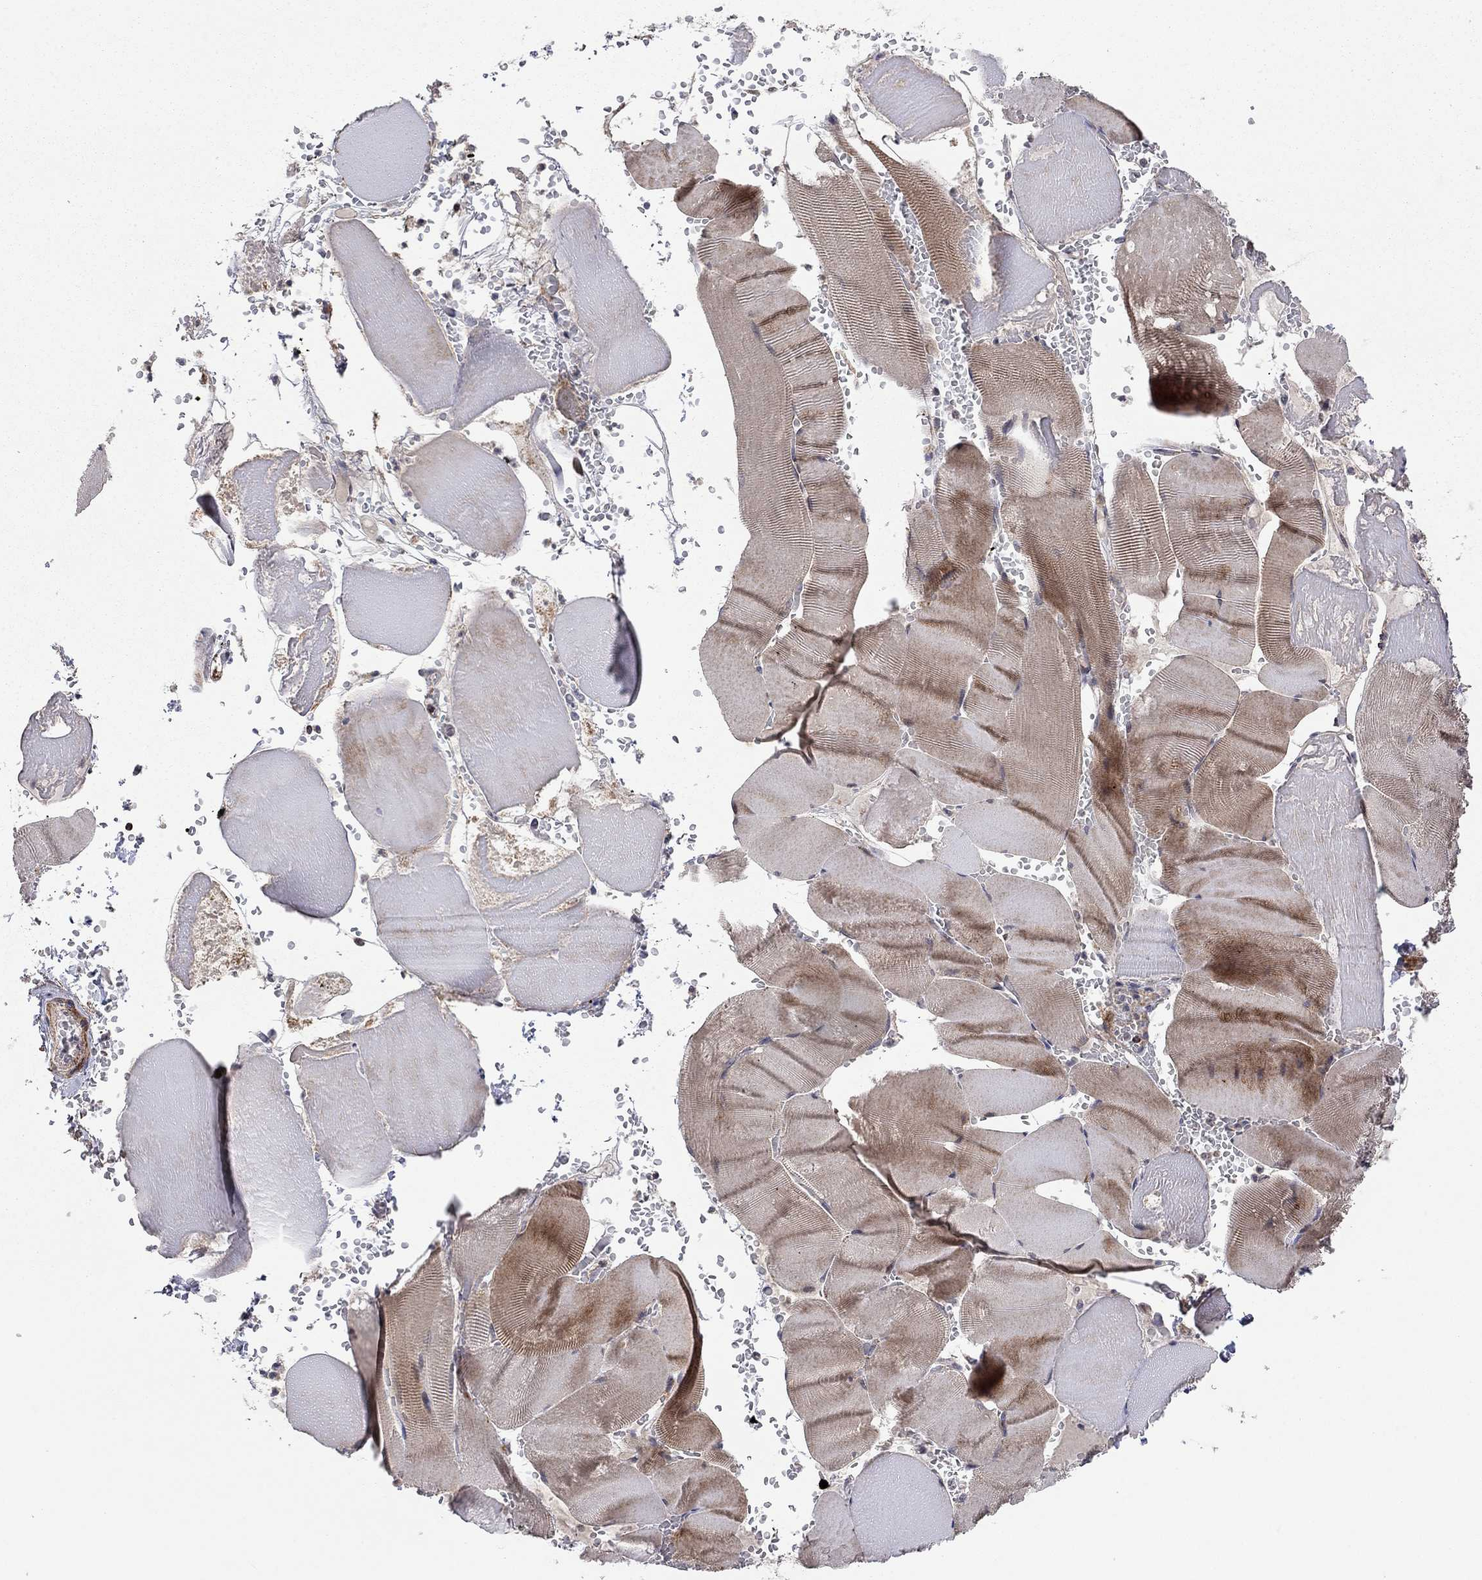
{"staining": {"intensity": "moderate", "quantity": "25%-75%", "location": "cytoplasmic/membranous"}, "tissue": "skeletal muscle", "cell_type": "Myocytes", "image_type": "normal", "snomed": [{"axis": "morphology", "description": "Normal tissue, NOS"}, {"axis": "topography", "description": "Skeletal muscle"}], "caption": "Unremarkable skeletal muscle reveals moderate cytoplasmic/membranous positivity in approximately 25%-75% of myocytes.", "gene": "IDS", "patient": {"sex": "male", "age": 56}}